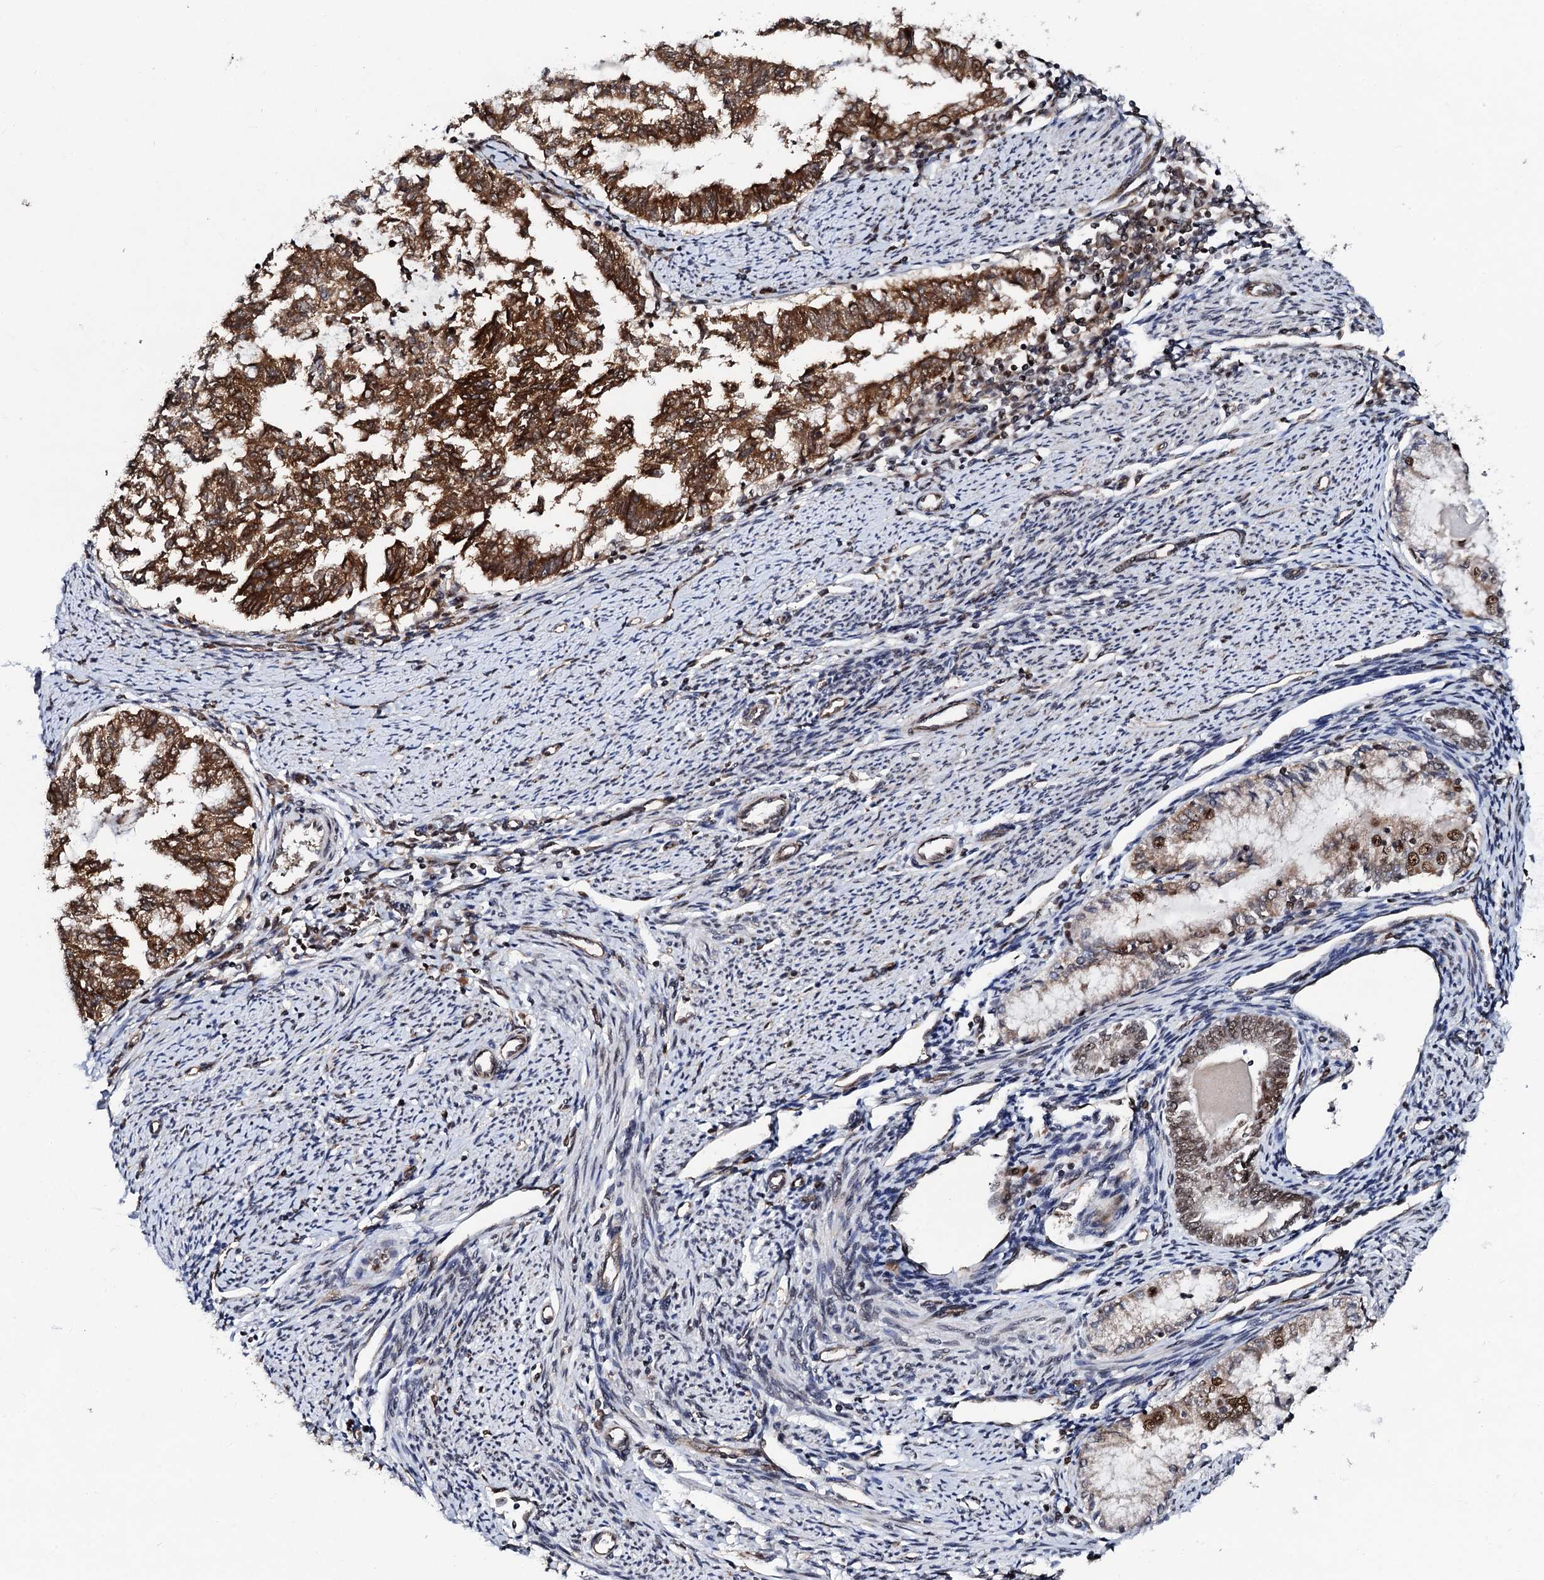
{"staining": {"intensity": "strong", "quantity": ">75%", "location": "cytoplasmic/membranous,nuclear"}, "tissue": "endometrial cancer", "cell_type": "Tumor cells", "image_type": "cancer", "snomed": [{"axis": "morphology", "description": "Adenocarcinoma, NOS"}, {"axis": "topography", "description": "Endometrium"}], "caption": "Immunohistochemistry (IHC) histopathology image of neoplastic tissue: endometrial cancer stained using immunohistochemistry (IHC) exhibits high levels of strong protein expression localized specifically in the cytoplasmic/membranous and nuclear of tumor cells, appearing as a cytoplasmic/membranous and nuclear brown color.", "gene": "CSTF3", "patient": {"sex": "female", "age": 79}}